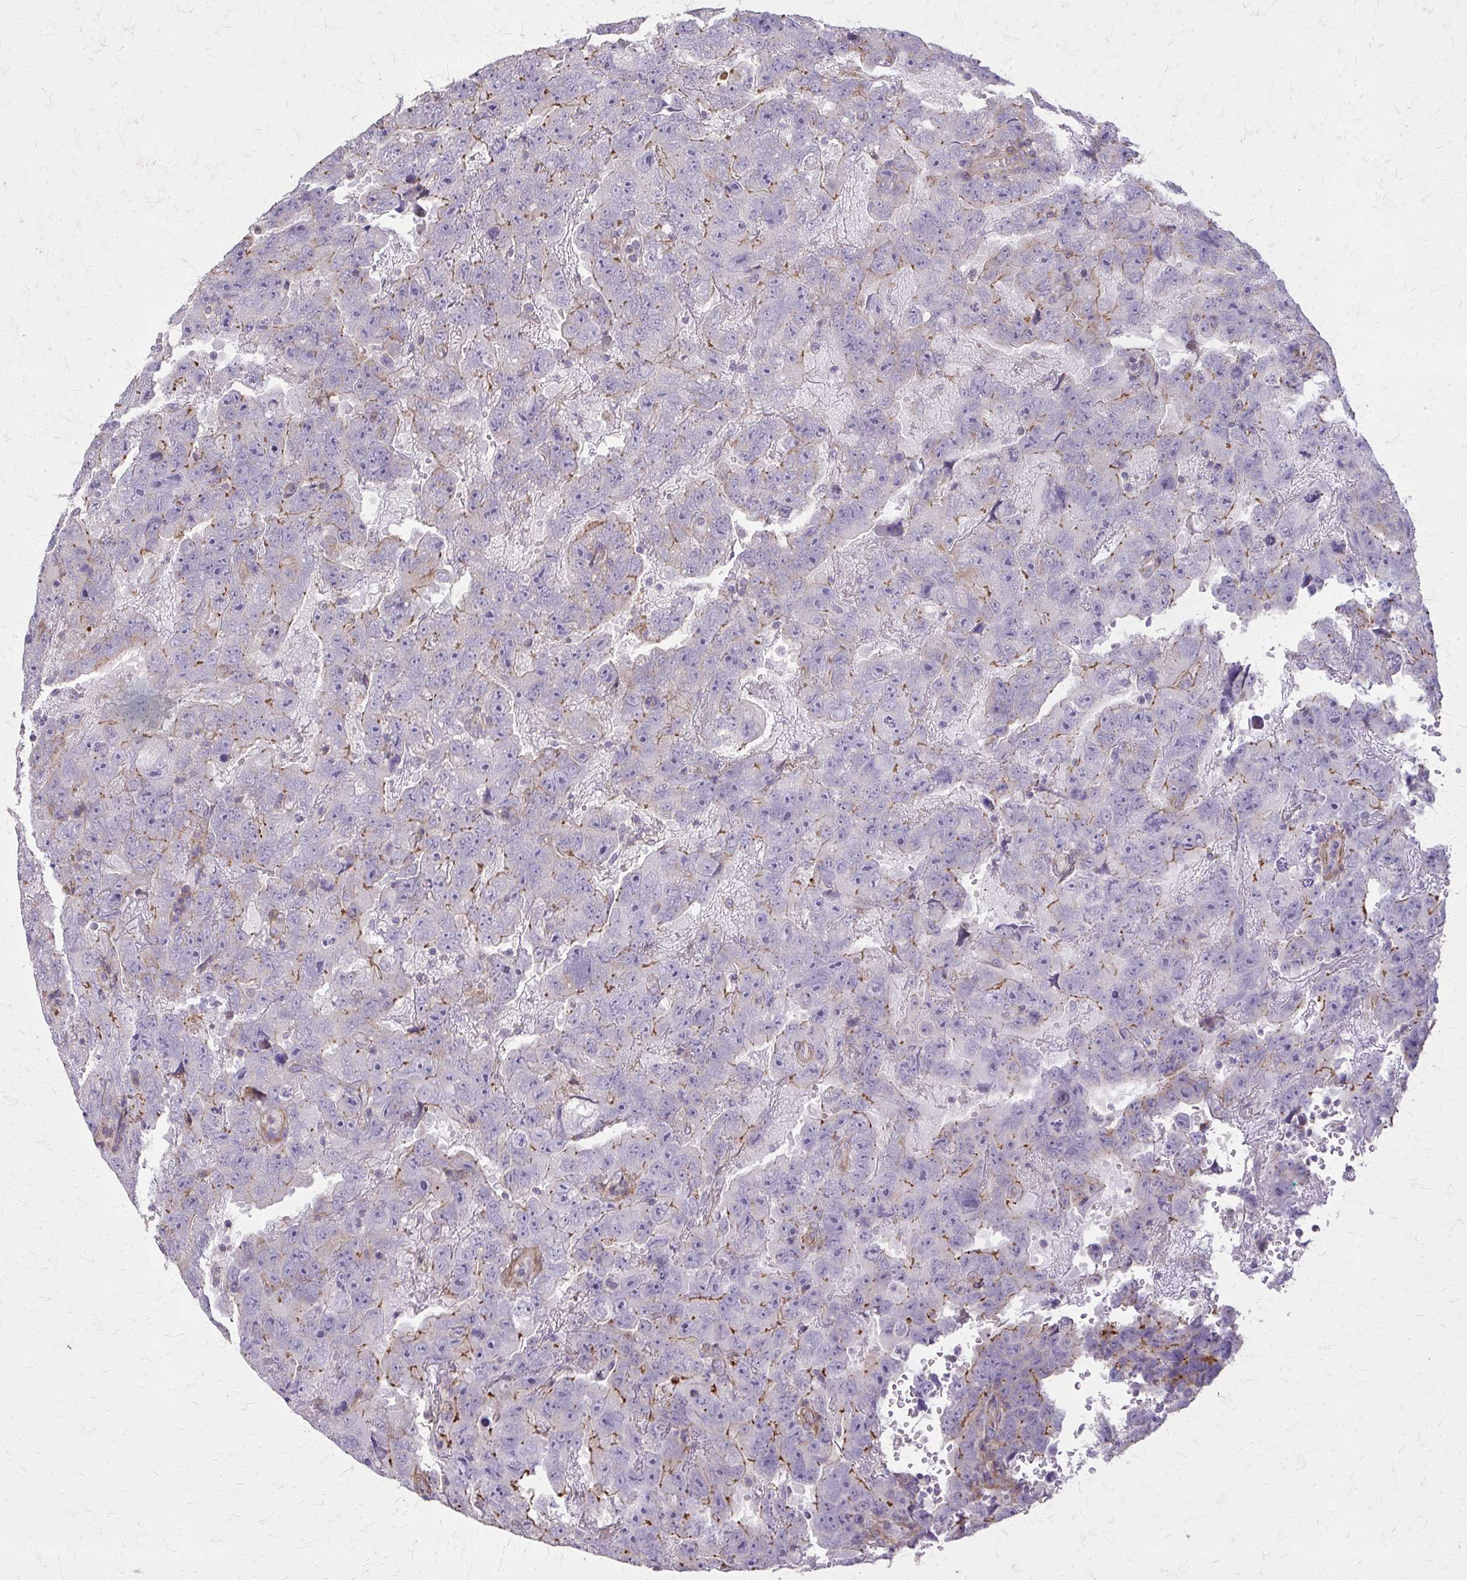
{"staining": {"intensity": "moderate", "quantity": "<25%", "location": "cytoplasmic/membranous"}, "tissue": "testis cancer", "cell_type": "Tumor cells", "image_type": "cancer", "snomed": [{"axis": "morphology", "description": "Carcinoma, Embryonal, NOS"}, {"axis": "topography", "description": "Testis"}], "caption": "Immunohistochemical staining of human embryonal carcinoma (testis) reveals low levels of moderate cytoplasmic/membranous protein staining in about <25% of tumor cells.", "gene": "TENM4", "patient": {"sex": "male", "age": 45}}